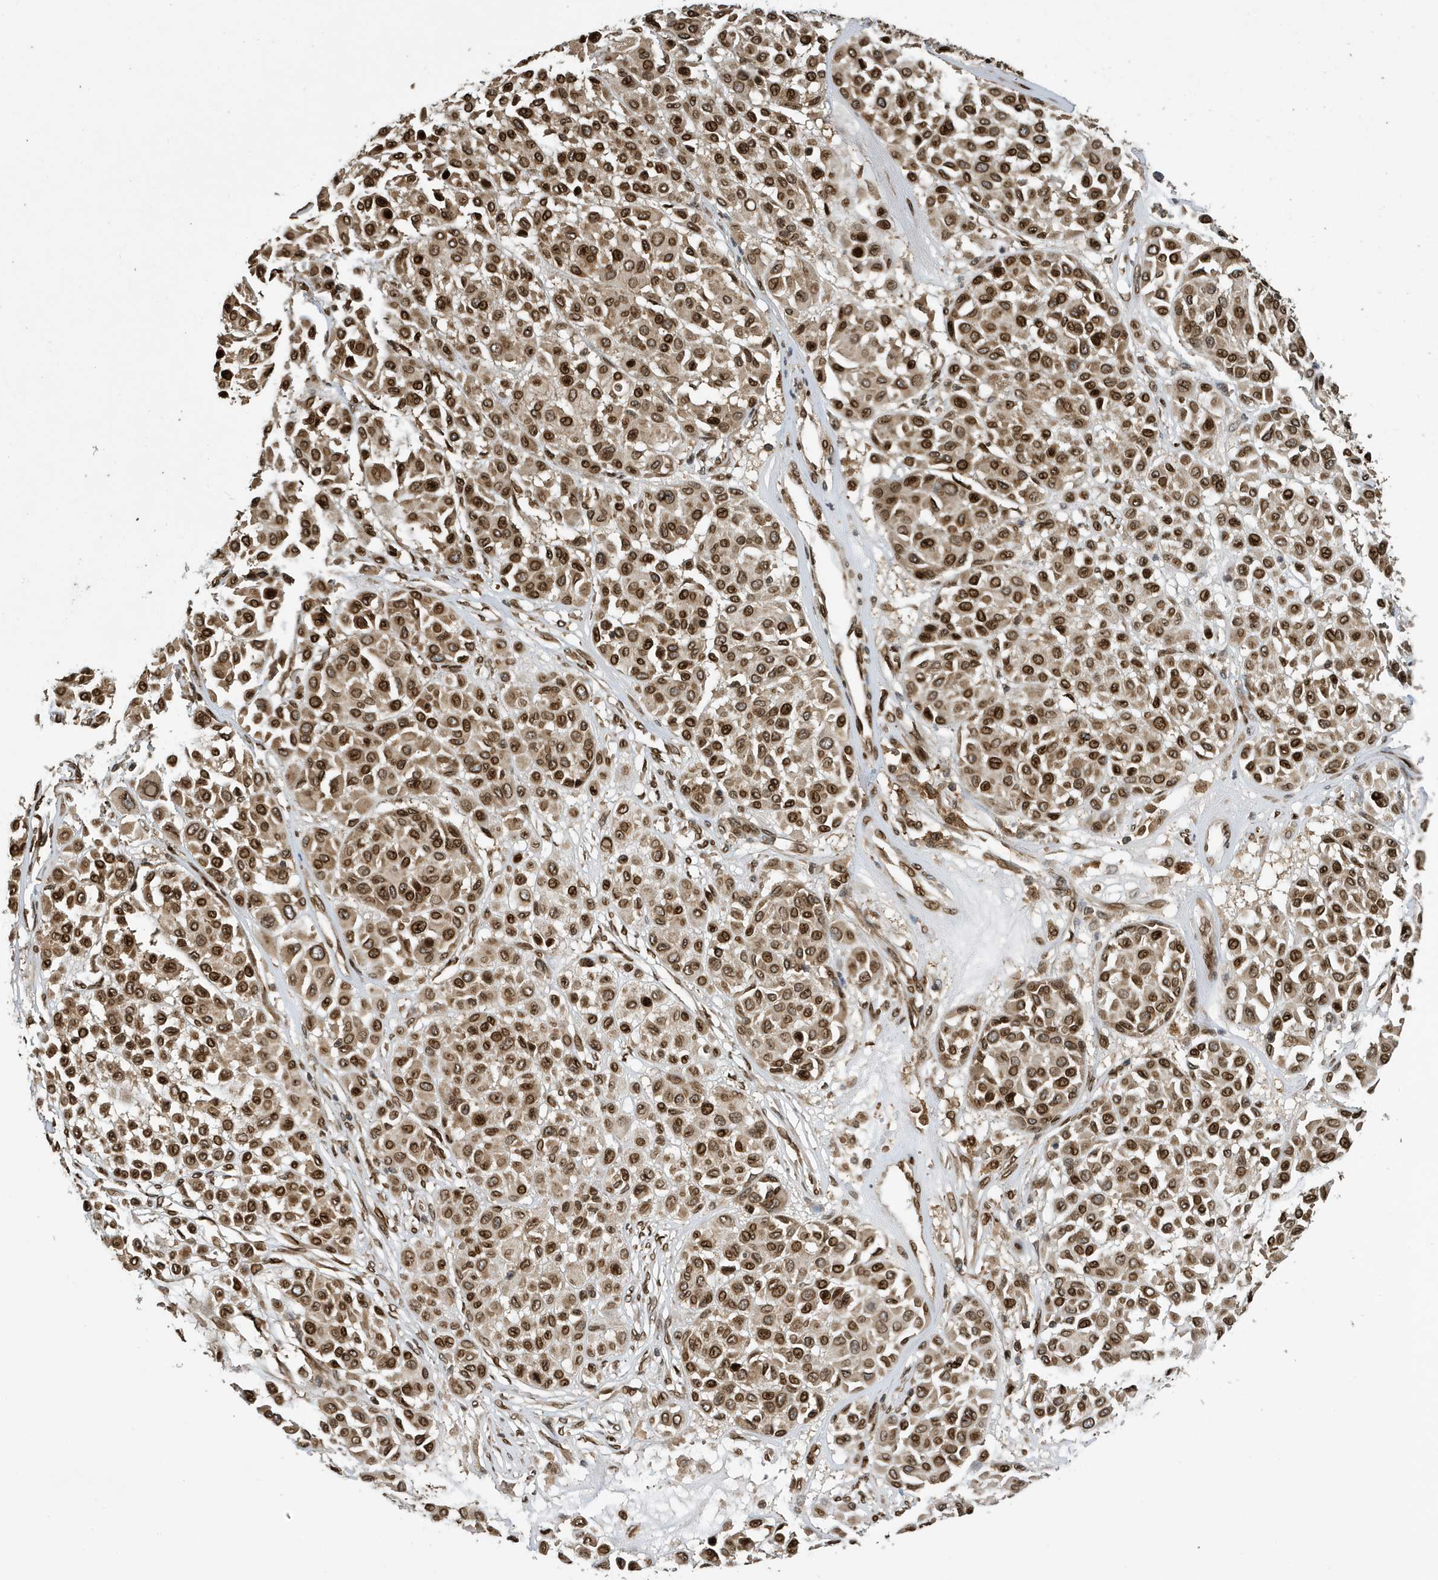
{"staining": {"intensity": "moderate", "quantity": ">75%", "location": "cytoplasmic/membranous"}, "tissue": "melanoma", "cell_type": "Tumor cells", "image_type": "cancer", "snomed": [{"axis": "morphology", "description": "Malignant melanoma, Metastatic site"}, {"axis": "topography", "description": "Soft tissue"}], "caption": "This is an image of immunohistochemistry staining of malignant melanoma (metastatic site), which shows moderate positivity in the cytoplasmic/membranous of tumor cells.", "gene": "DUSP18", "patient": {"sex": "male", "age": 41}}